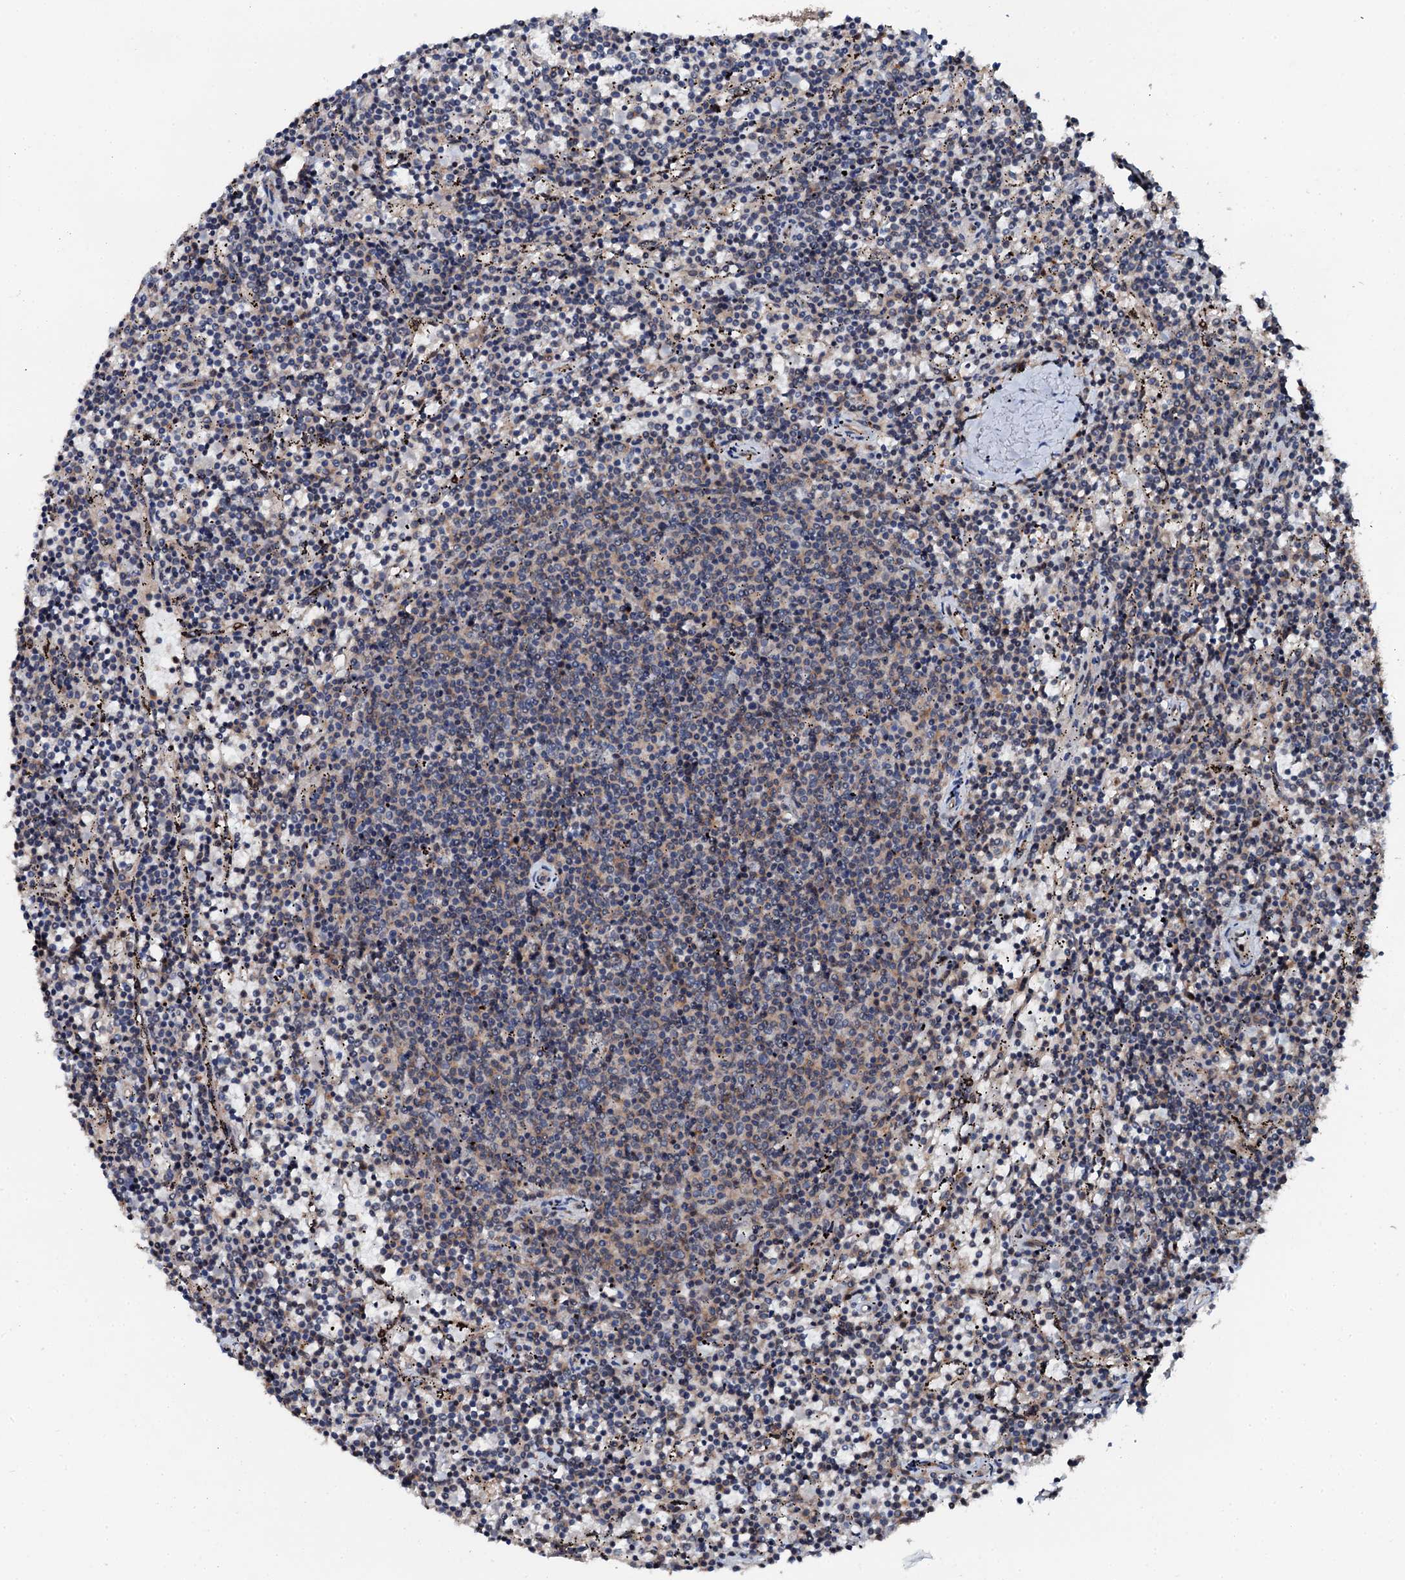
{"staining": {"intensity": "negative", "quantity": "none", "location": "none"}, "tissue": "lymphoma", "cell_type": "Tumor cells", "image_type": "cancer", "snomed": [{"axis": "morphology", "description": "Malignant lymphoma, non-Hodgkin's type, Low grade"}, {"axis": "topography", "description": "Spleen"}], "caption": "There is no significant staining in tumor cells of malignant lymphoma, non-Hodgkin's type (low-grade). (DAB IHC, high magnification).", "gene": "FLYWCH1", "patient": {"sex": "female", "age": 50}}